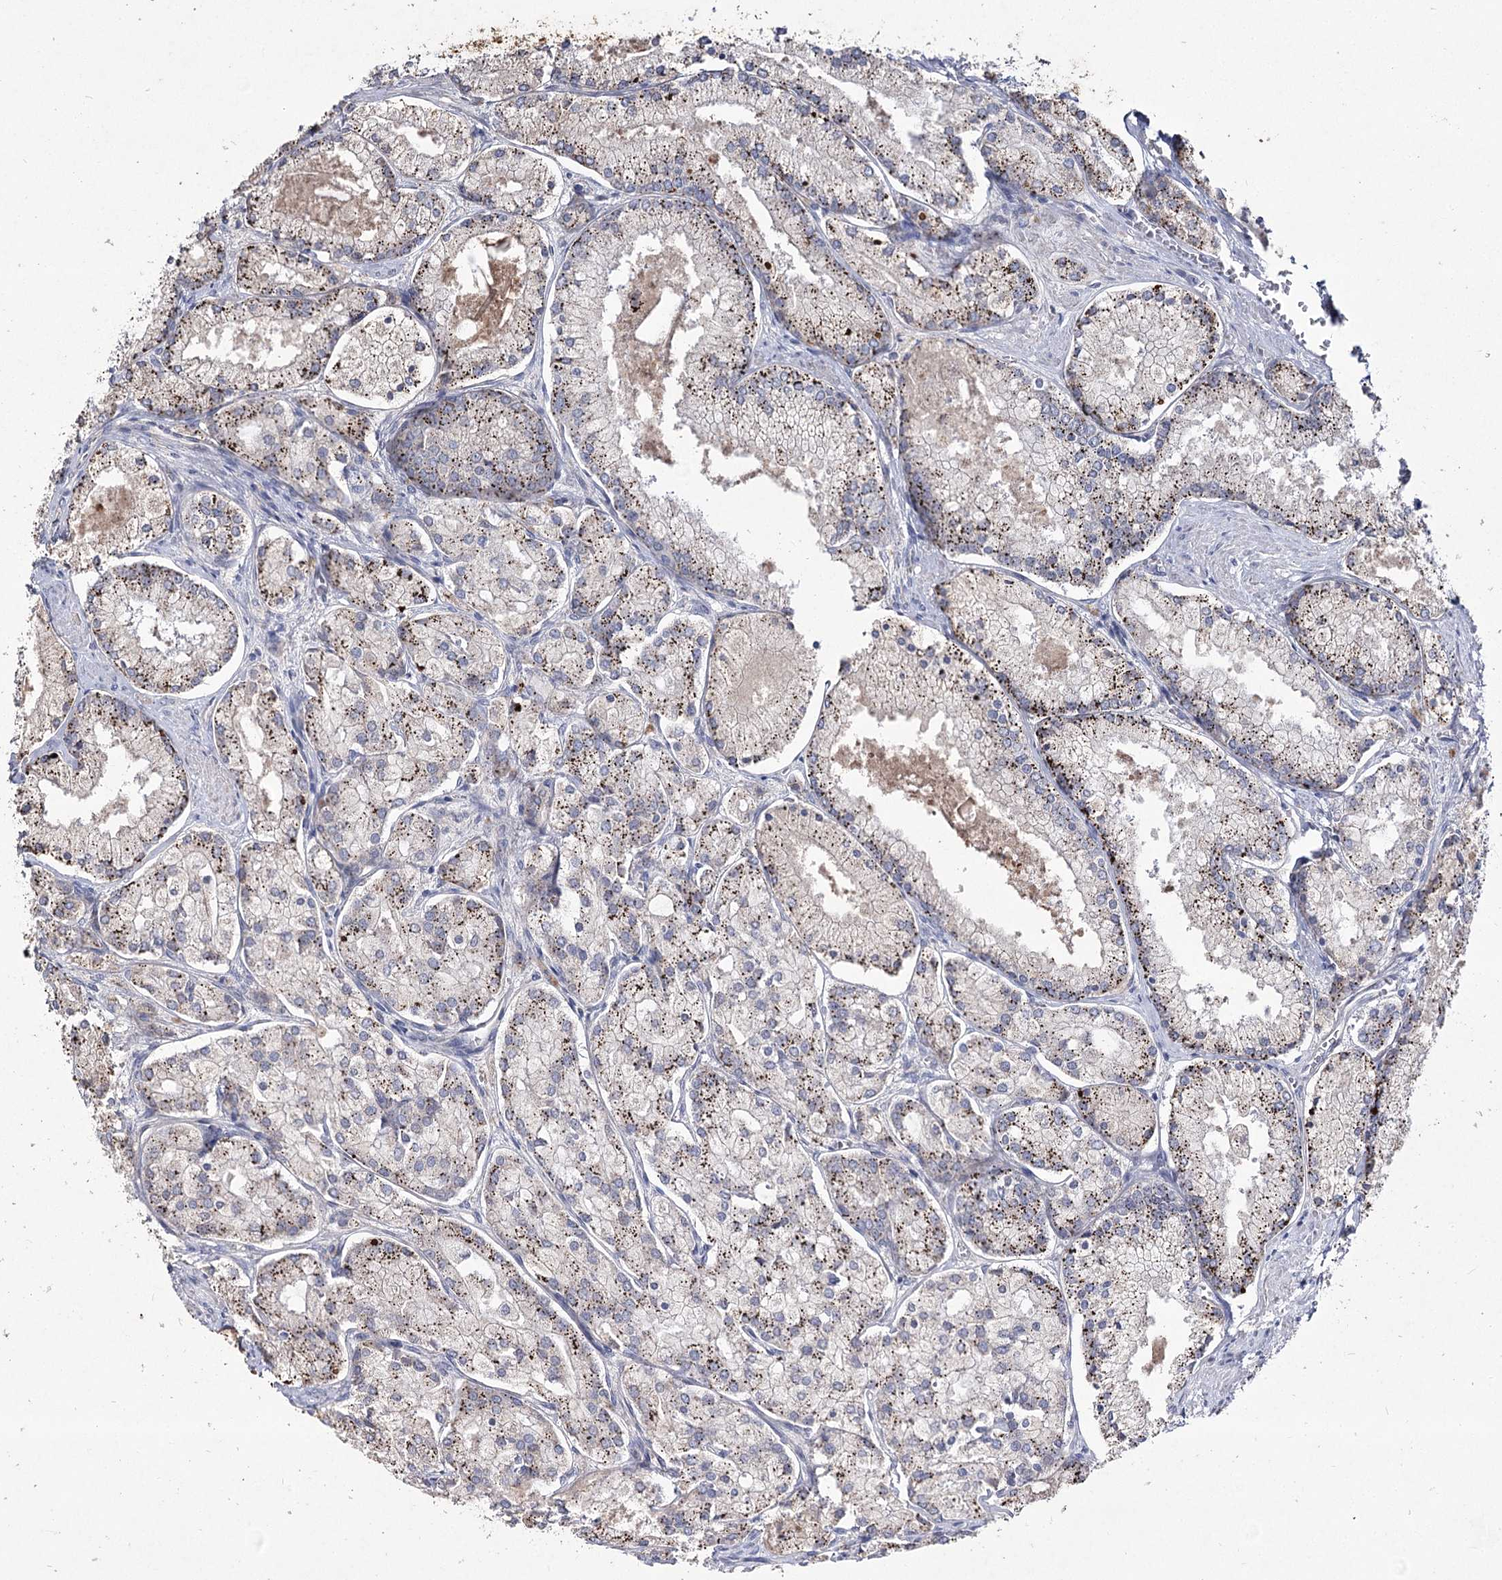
{"staining": {"intensity": "moderate", "quantity": "25%-75%", "location": "cytoplasmic/membranous"}, "tissue": "prostate cancer", "cell_type": "Tumor cells", "image_type": "cancer", "snomed": [{"axis": "morphology", "description": "Adenocarcinoma, Low grade"}, {"axis": "topography", "description": "Prostate"}], "caption": "Immunohistochemical staining of prostate cancer (low-grade adenocarcinoma) displays moderate cytoplasmic/membranous protein staining in about 25%-75% of tumor cells.", "gene": "DDX50", "patient": {"sex": "male", "age": 74}}